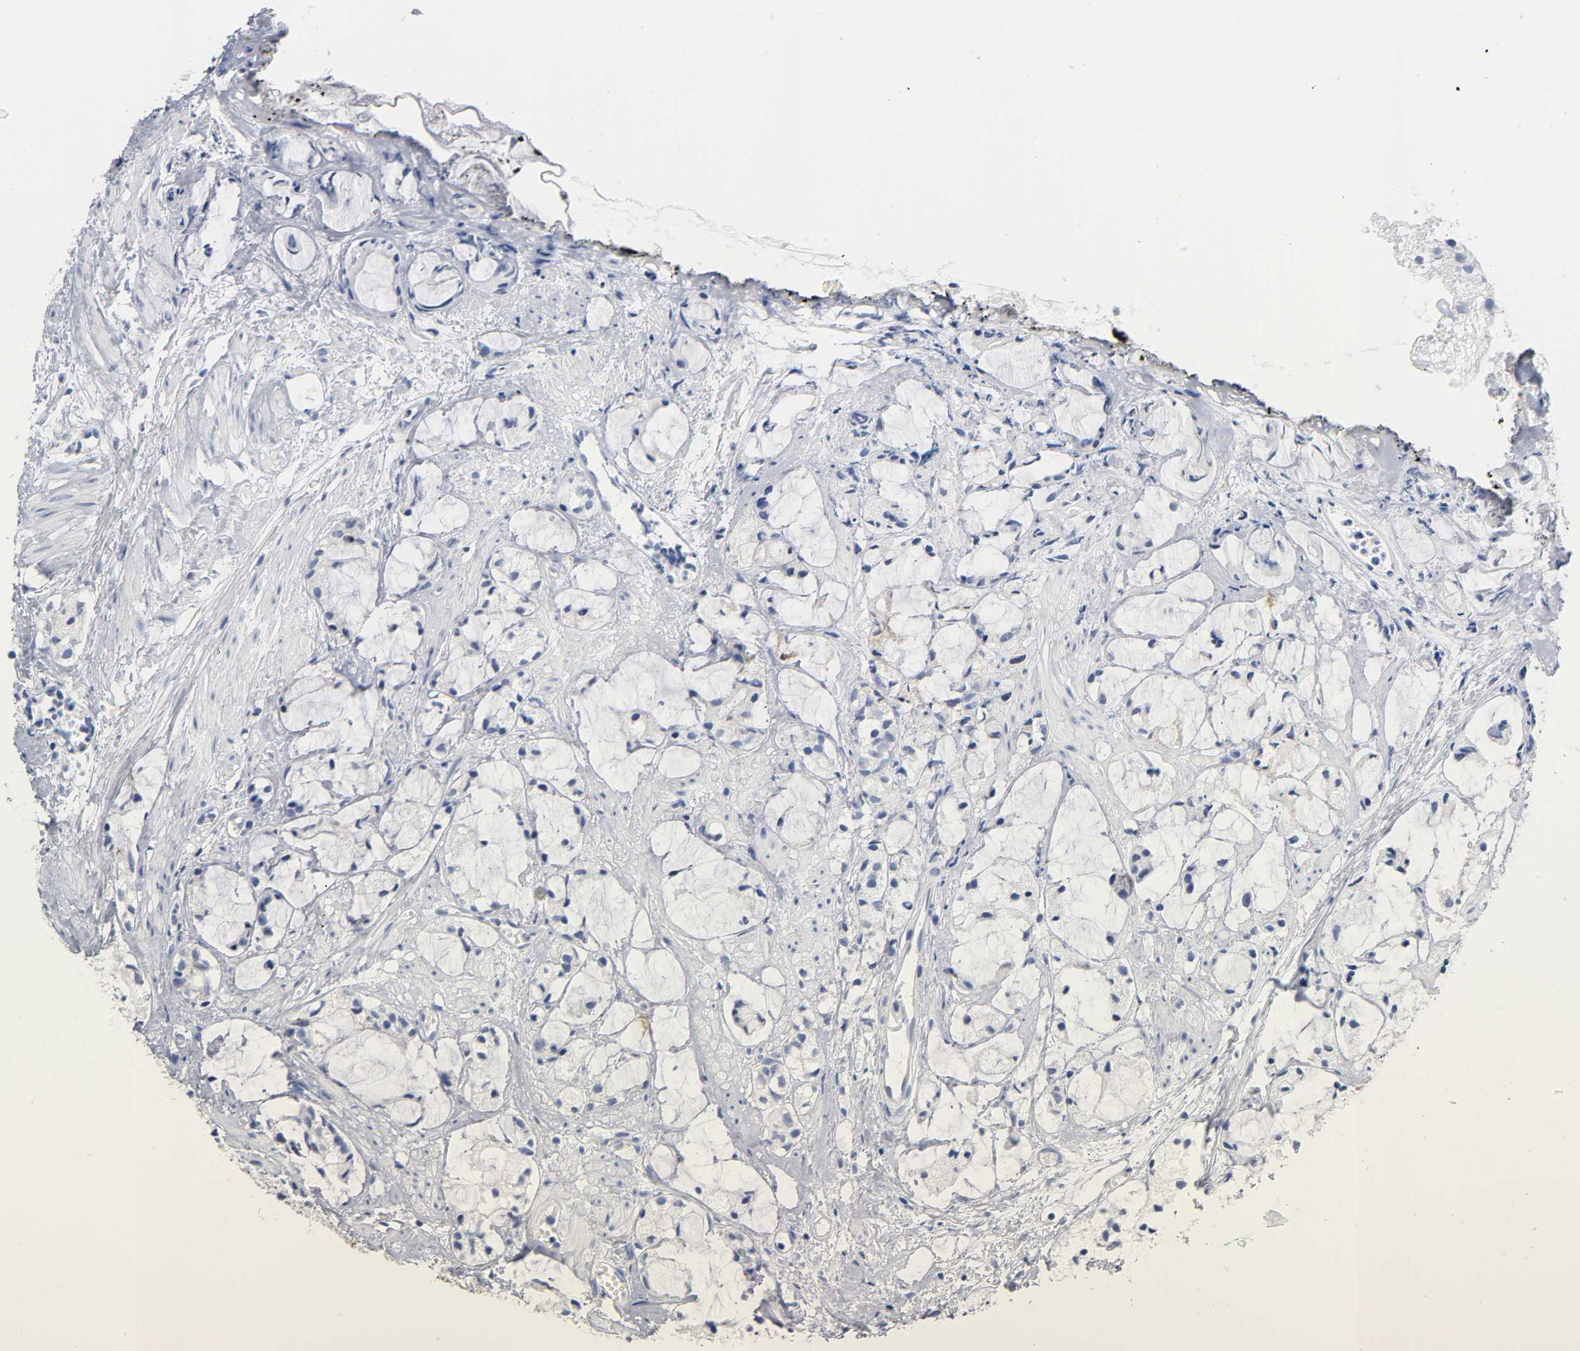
{"staining": {"intensity": "negative", "quantity": "none", "location": "none"}, "tissue": "prostate cancer", "cell_type": "Tumor cells", "image_type": "cancer", "snomed": [{"axis": "morphology", "description": "Adenocarcinoma, High grade"}, {"axis": "topography", "description": "Prostate"}], "caption": "This is a image of IHC staining of prostate cancer (adenocarcinoma (high-grade)), which shows no expression in tumor cells.", "gene": "REL", "patient": {"sex": "male", "age": 85}}